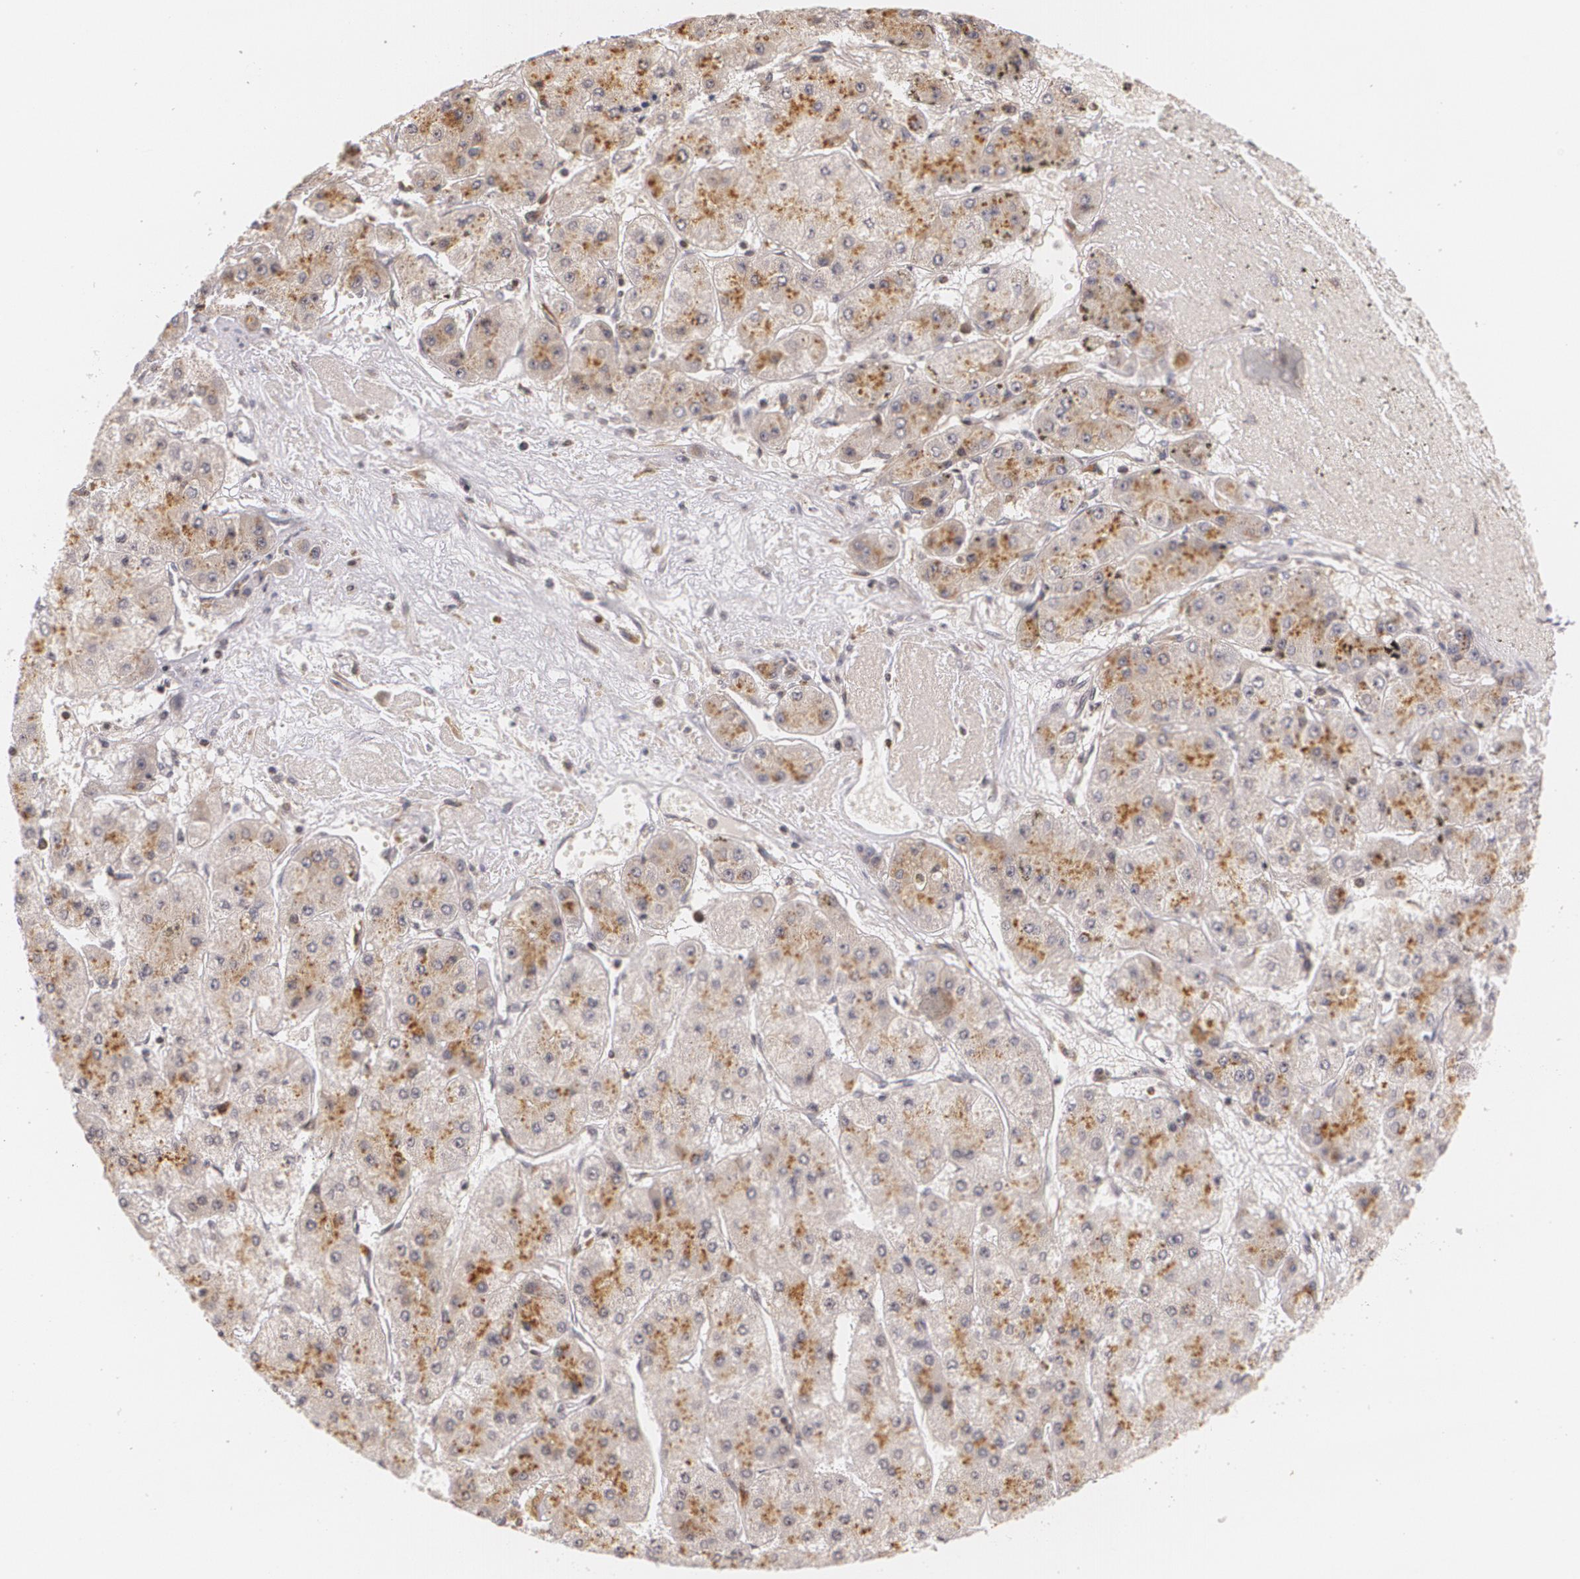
{"staining": {"intensity": "moderate", "quantity": ">75%", "location": "cytoplasmic/membranous"}, "tissue": "liver cancer", "cell_type": "Tumor cells", "image_type": "cancer", "snomed": [{"axis": "morphology", "description": "Carcinoma, Hepatocellular, NOS"}, {"axis": "topography", "description": "Liver"}], "caption": "Protein expression analysis of hepatocellular carcinoma (liver) demonstrates moderate cytoplasmic/membranous expression in approximately >75% of tumor cells.", "gene": "VAV3", "patient": {"sex": "female", "age": 52}}